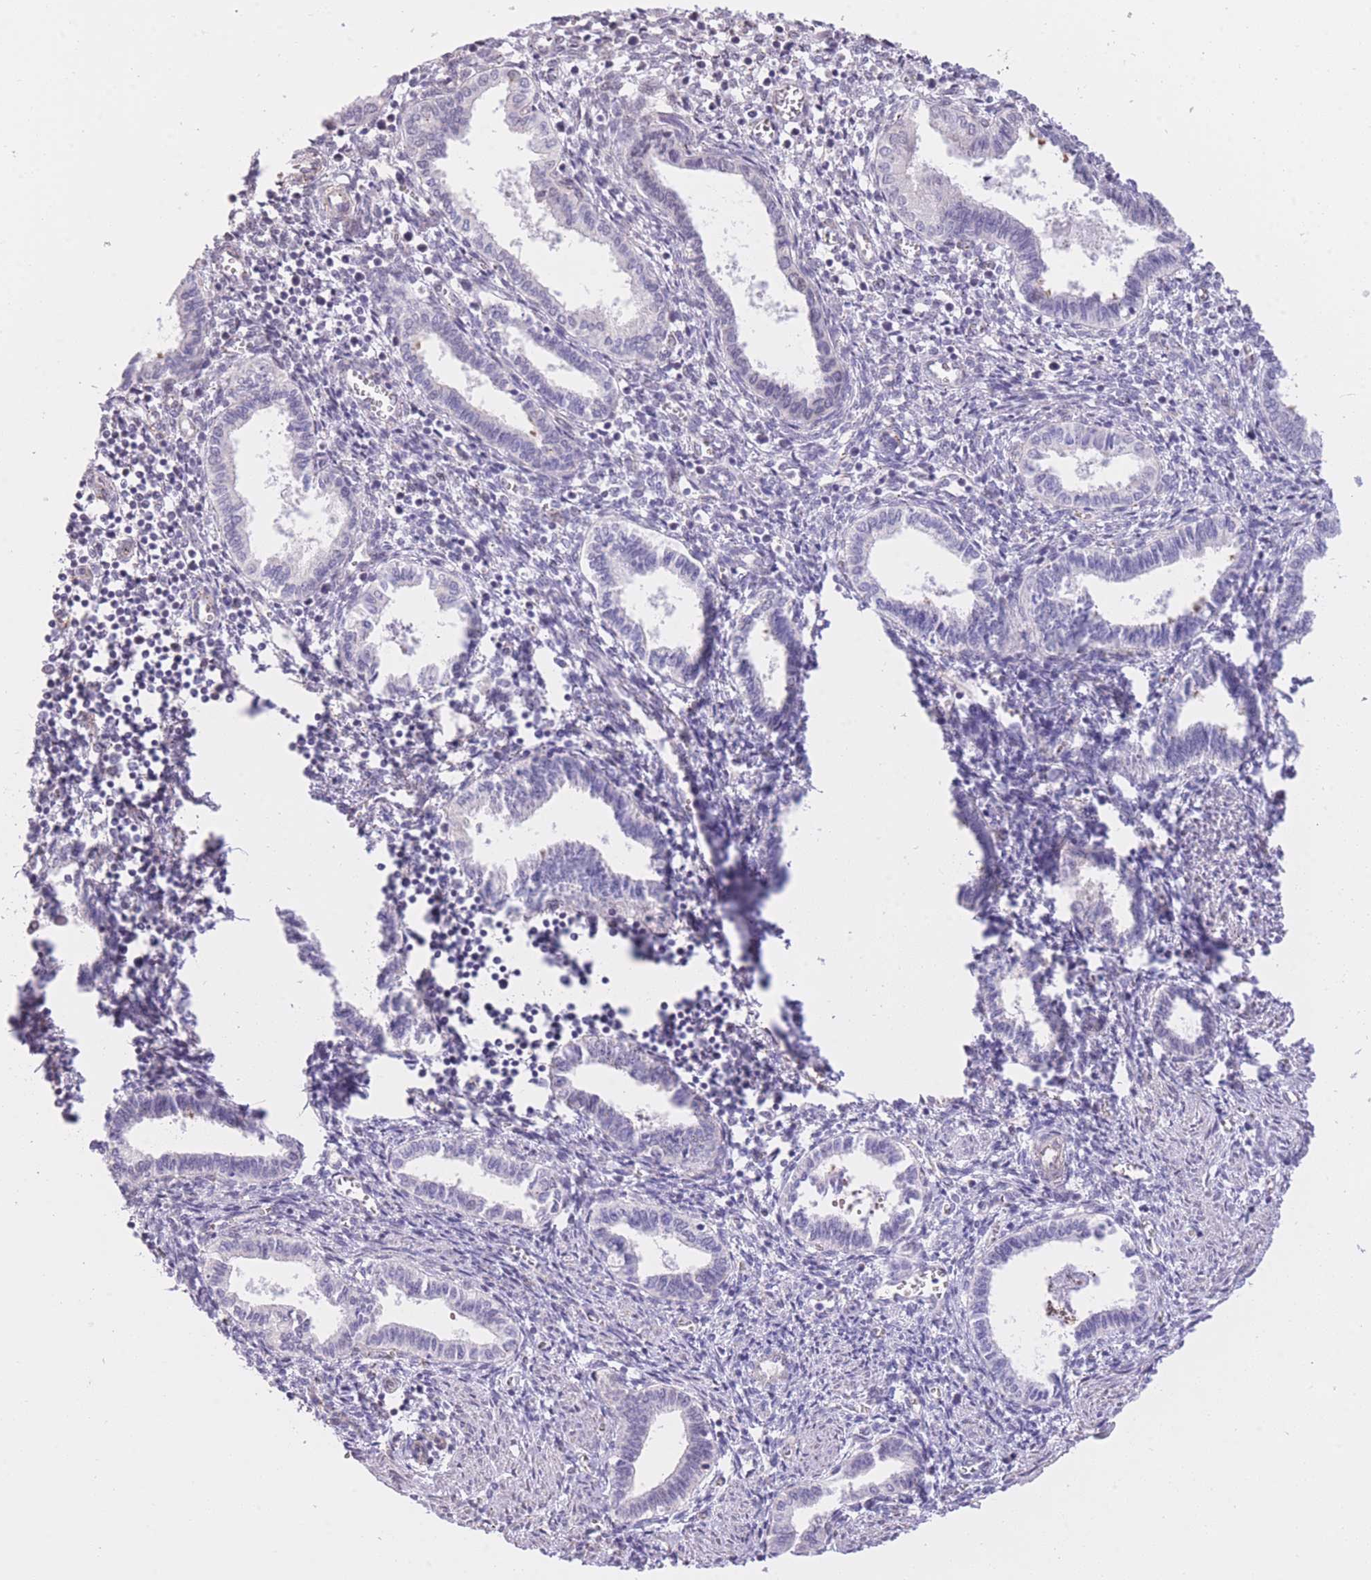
{"staining": {"intensity": "negative", "quantity": "none", "location": "none"}, "tissue": "endometrium", "cell_type": "Cells in endometrial stroma", "image_type": "normal", "snomed": [{"axis": "morphology", "description": "Normal tissue, NOS"}, {"axis": "topography", "description": "Endometrium"}], "caption": "Immunohistochemistry of normal endometrium displays no staining in cells in endometrial stroma. (DAB immunohistochemistry (IHC) visualized using brightfield microscopy, high magnification).", "gene": "PSG11", "patient": {"sex": "female", "age": 37}}